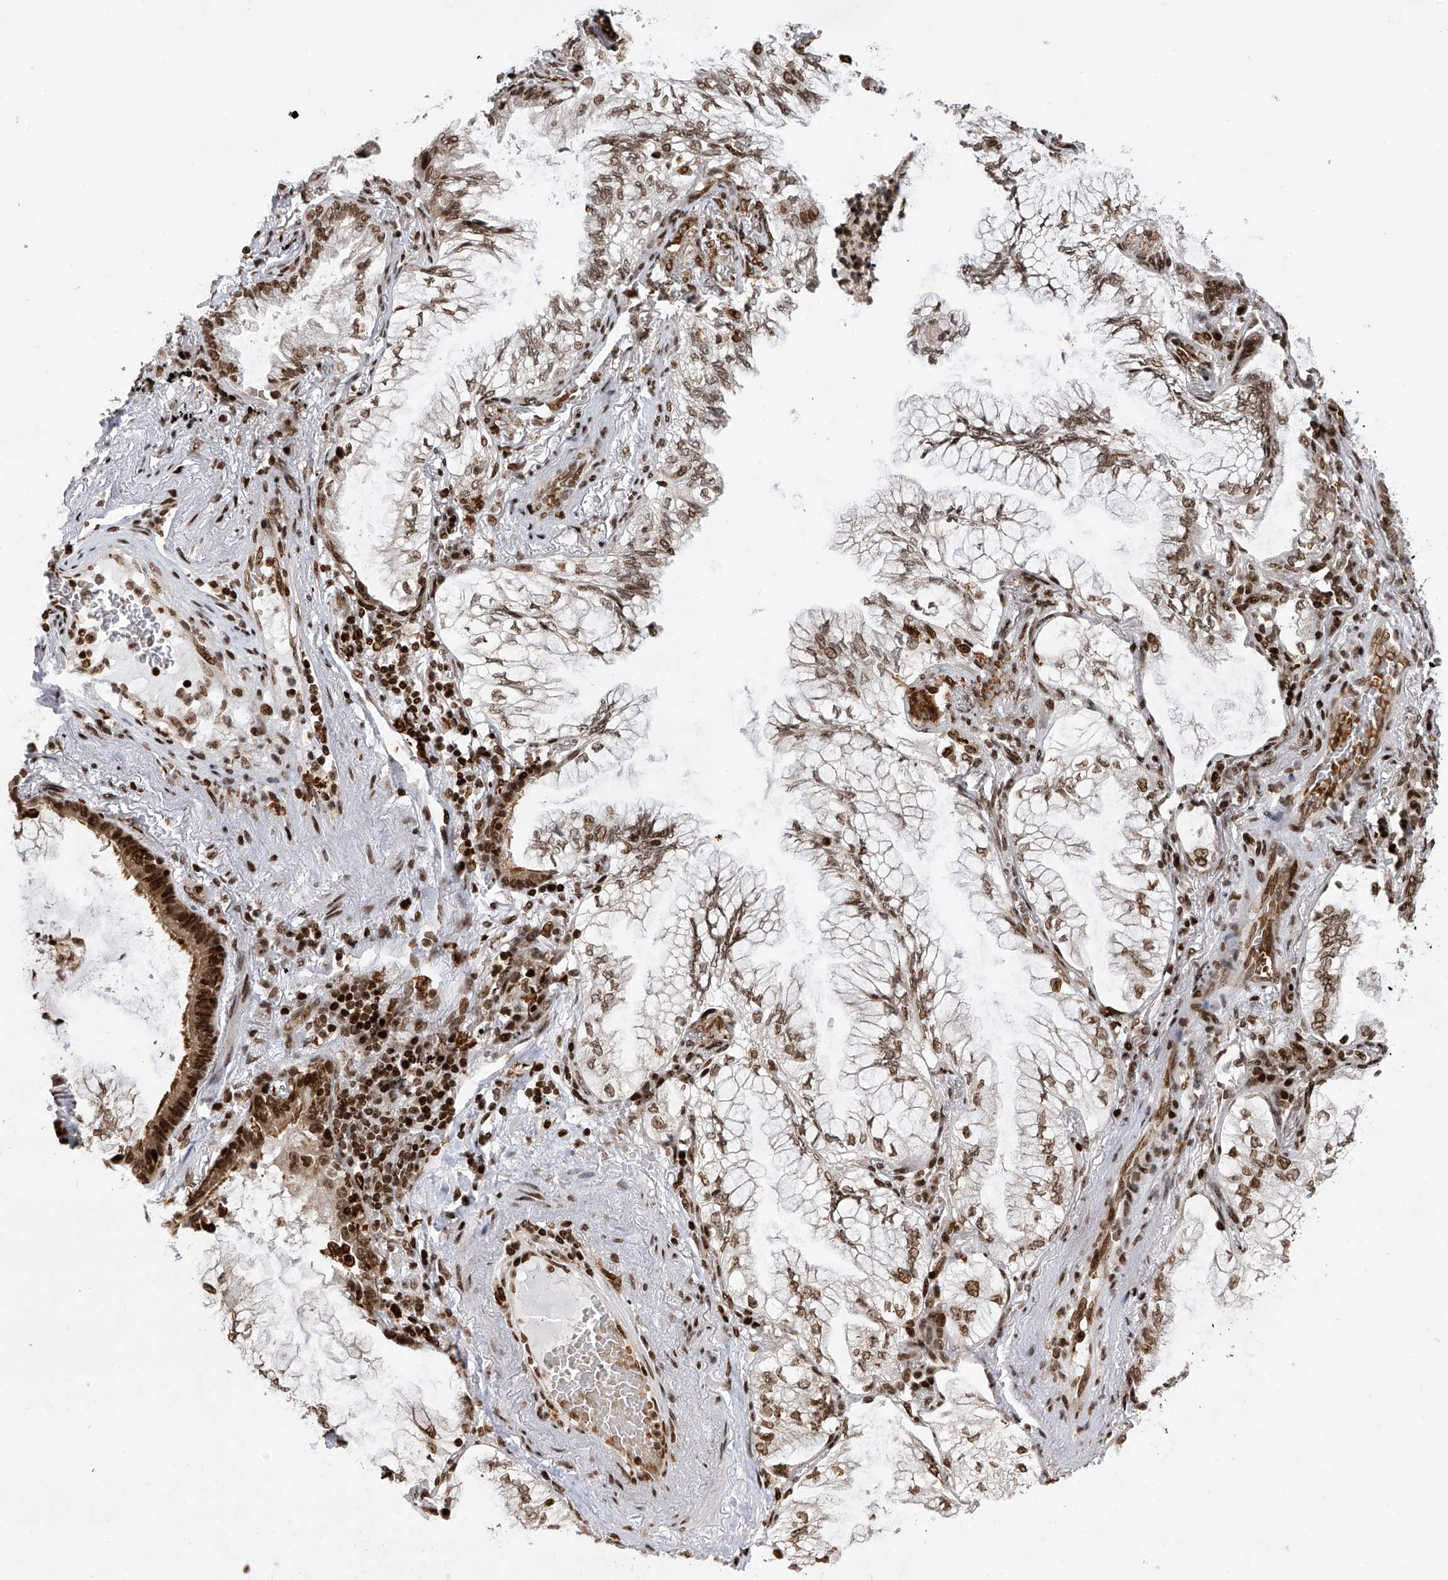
{"staining": {"intensity": "moderate", "quantity": ">75%", "location": "nuclear"}, "tissue": "lung cancer", "cell_type": "Tumor cells", "image_type": "cancer", "snomed": [{"axis": "morphology", "description": "Adenocarcinoma, NOS"}, {"axis": "topography", "description": "Lung"}], "caption": "The image displays a brown stain indicating the presence of a protein in the nuclear of tumor cells in lung cancer (adenocarcinoma).", "gene": "PAK1IP1", "patient": {"sex": "female", "age": 70}}